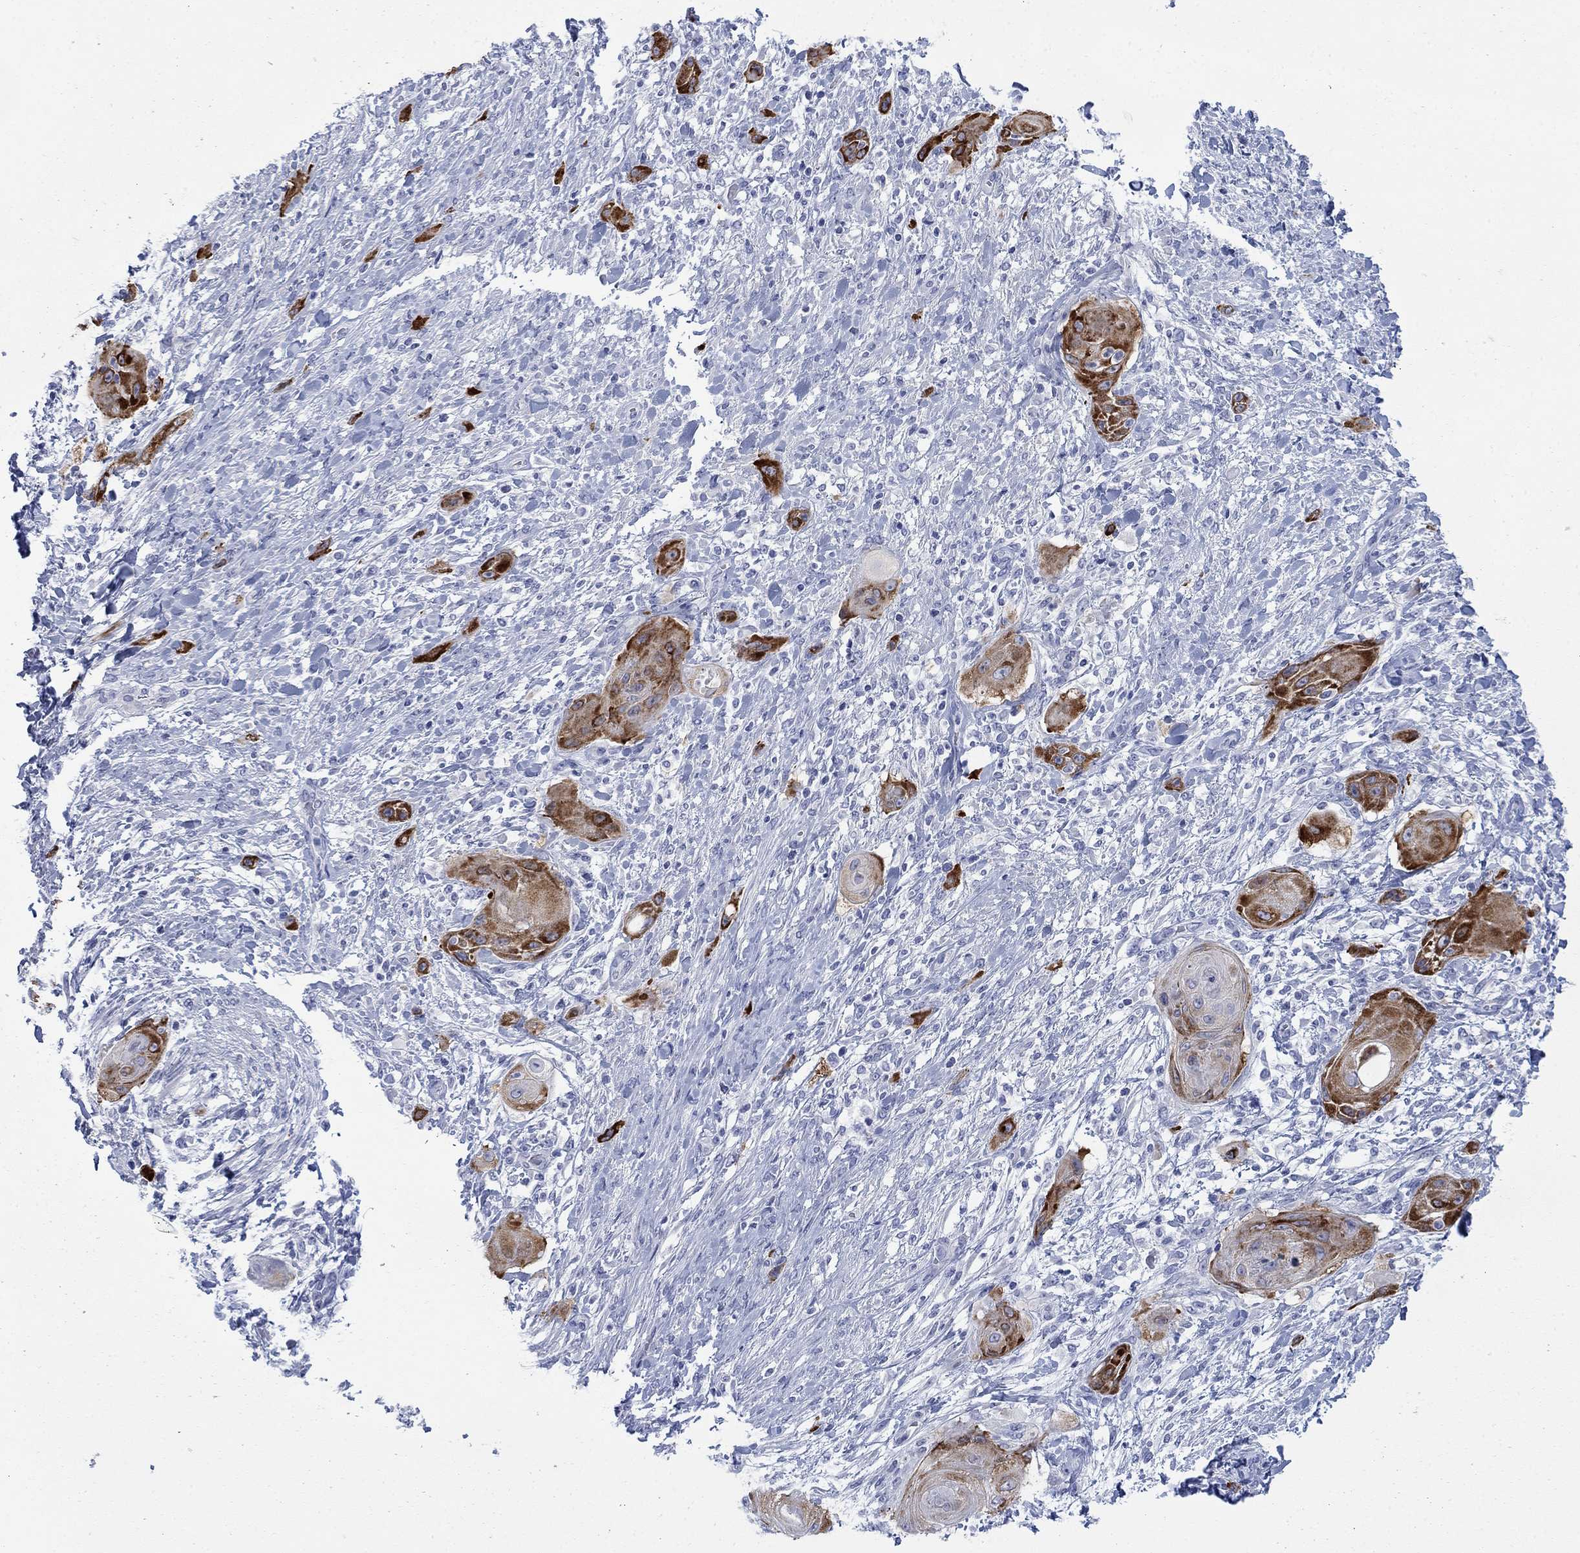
{"staining": {"intensity": "strong", "quantity": "25%-75%", "location": "cytoplasmic/membranous"}, "tissue": "skin cancer", "cell_type": "Tumor cells", "image_type": "cancer", "snomed": [{"axis": "morphology", "description": "Squamous cell carcinoma, NOS"}, {"axis": "topography", "description": "Skin"}], "caption": "Immunohistochemistry of human skin squamous cell carcinoma demonstrates high levels of strong cytoplasmic/membranous staining in about 25%-75% of tumor cells. The protein is stained brown, and the nuclei are stained in blue (DAB IHC with brightfield microscopy, high magnification).", "gene": "IGF2BP3", "patient": {"sex": "male", "age": 62}}